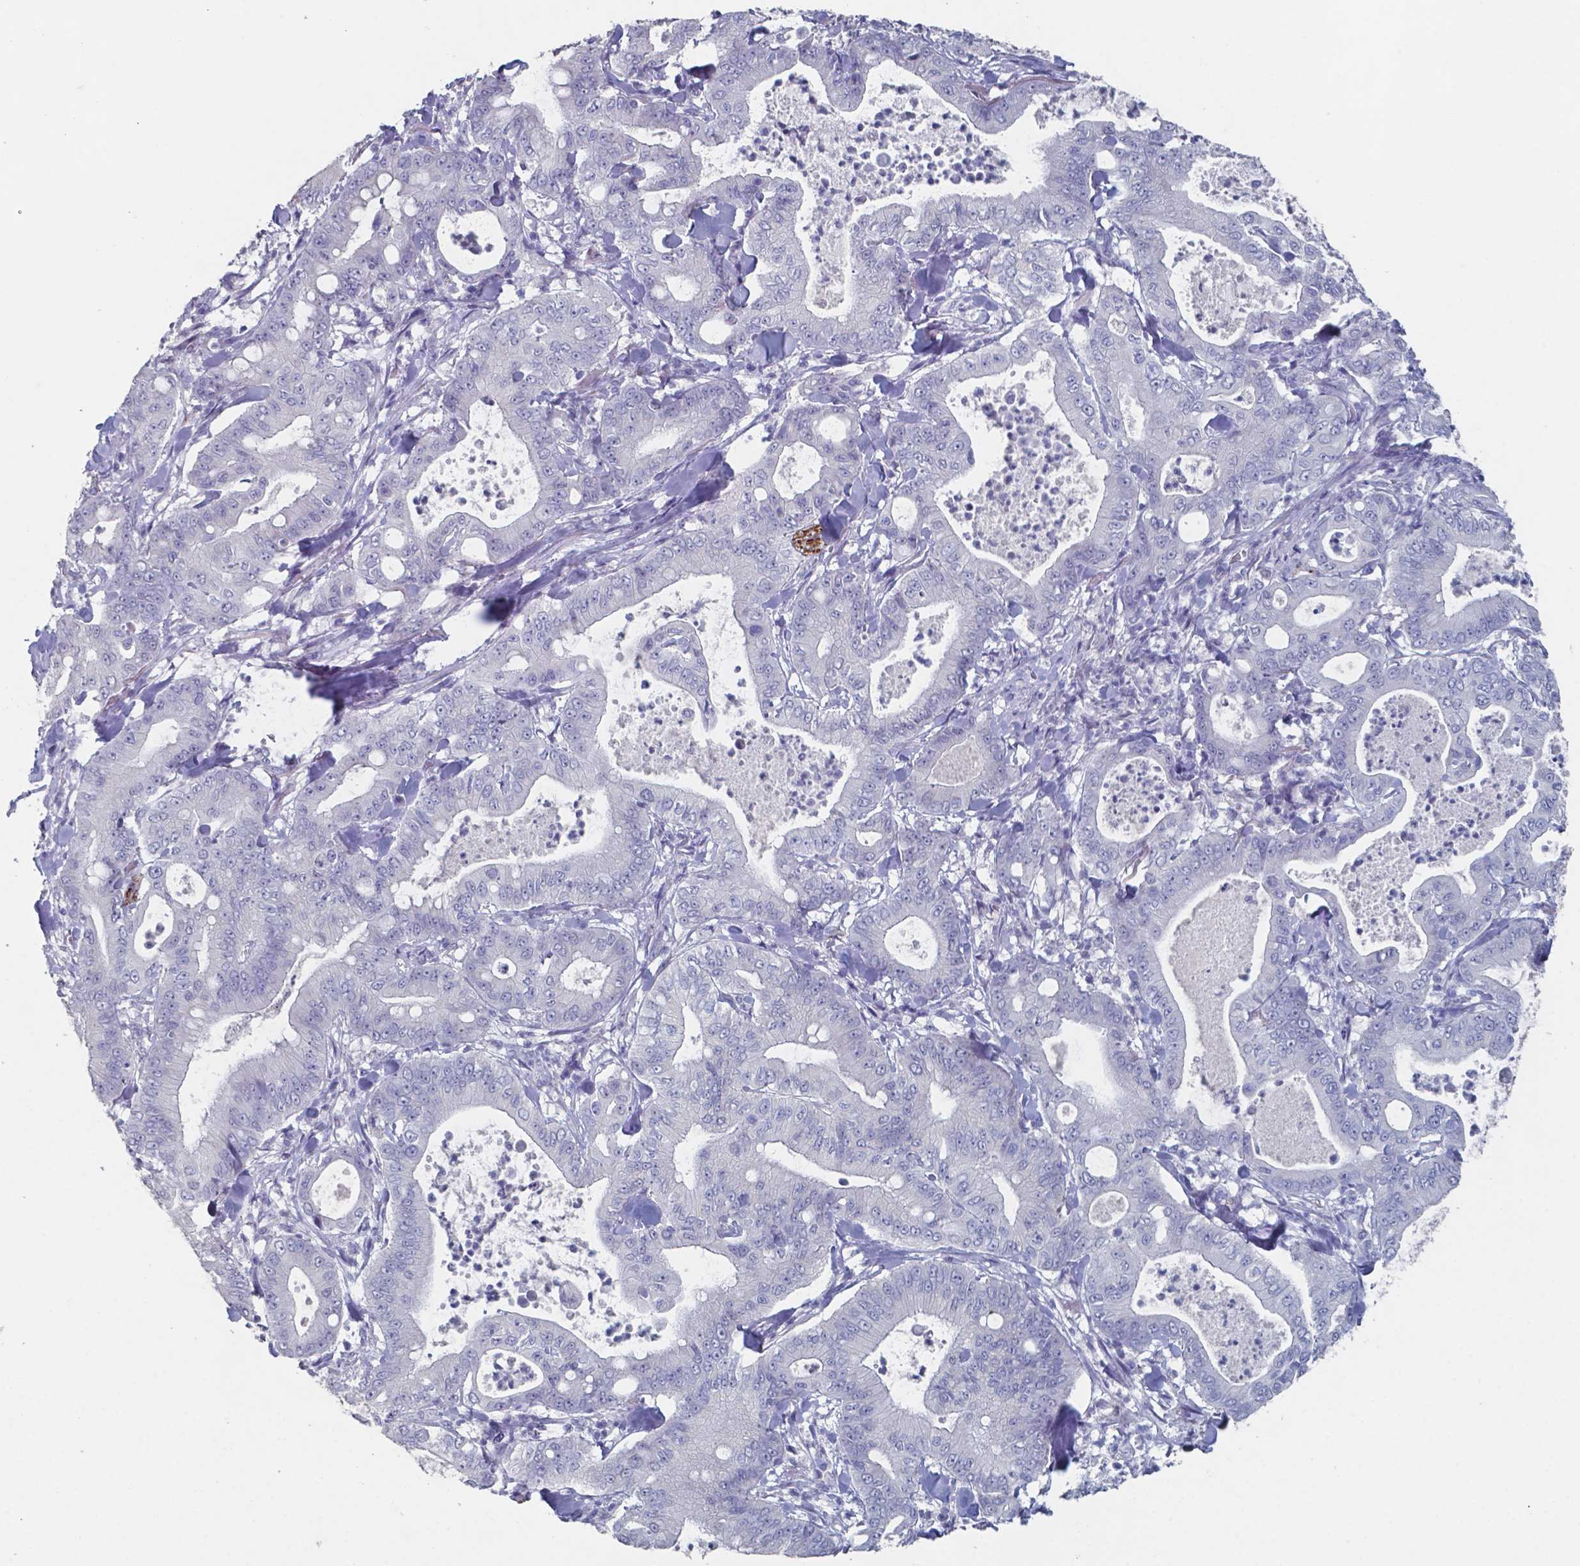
{"staining": {"intensity": "negative", "quantity": "none", "location": "none"}, "tissue": "pancreatic cancer", "cell_type": "Tumor cells", "image_type": "cancer", "snomed": [{"axis": "morphology", "description": "Adenocarcinoma, NOS"}, {"axis": "topography", "description": "Pancreas"}], "caption": "An image of adenocarcinoma (pancreatic) stained for a protein shows no brown staining in tumor cells.", "gene": "PLA2R1", "patient": {"sex": "male", "age": 71}}